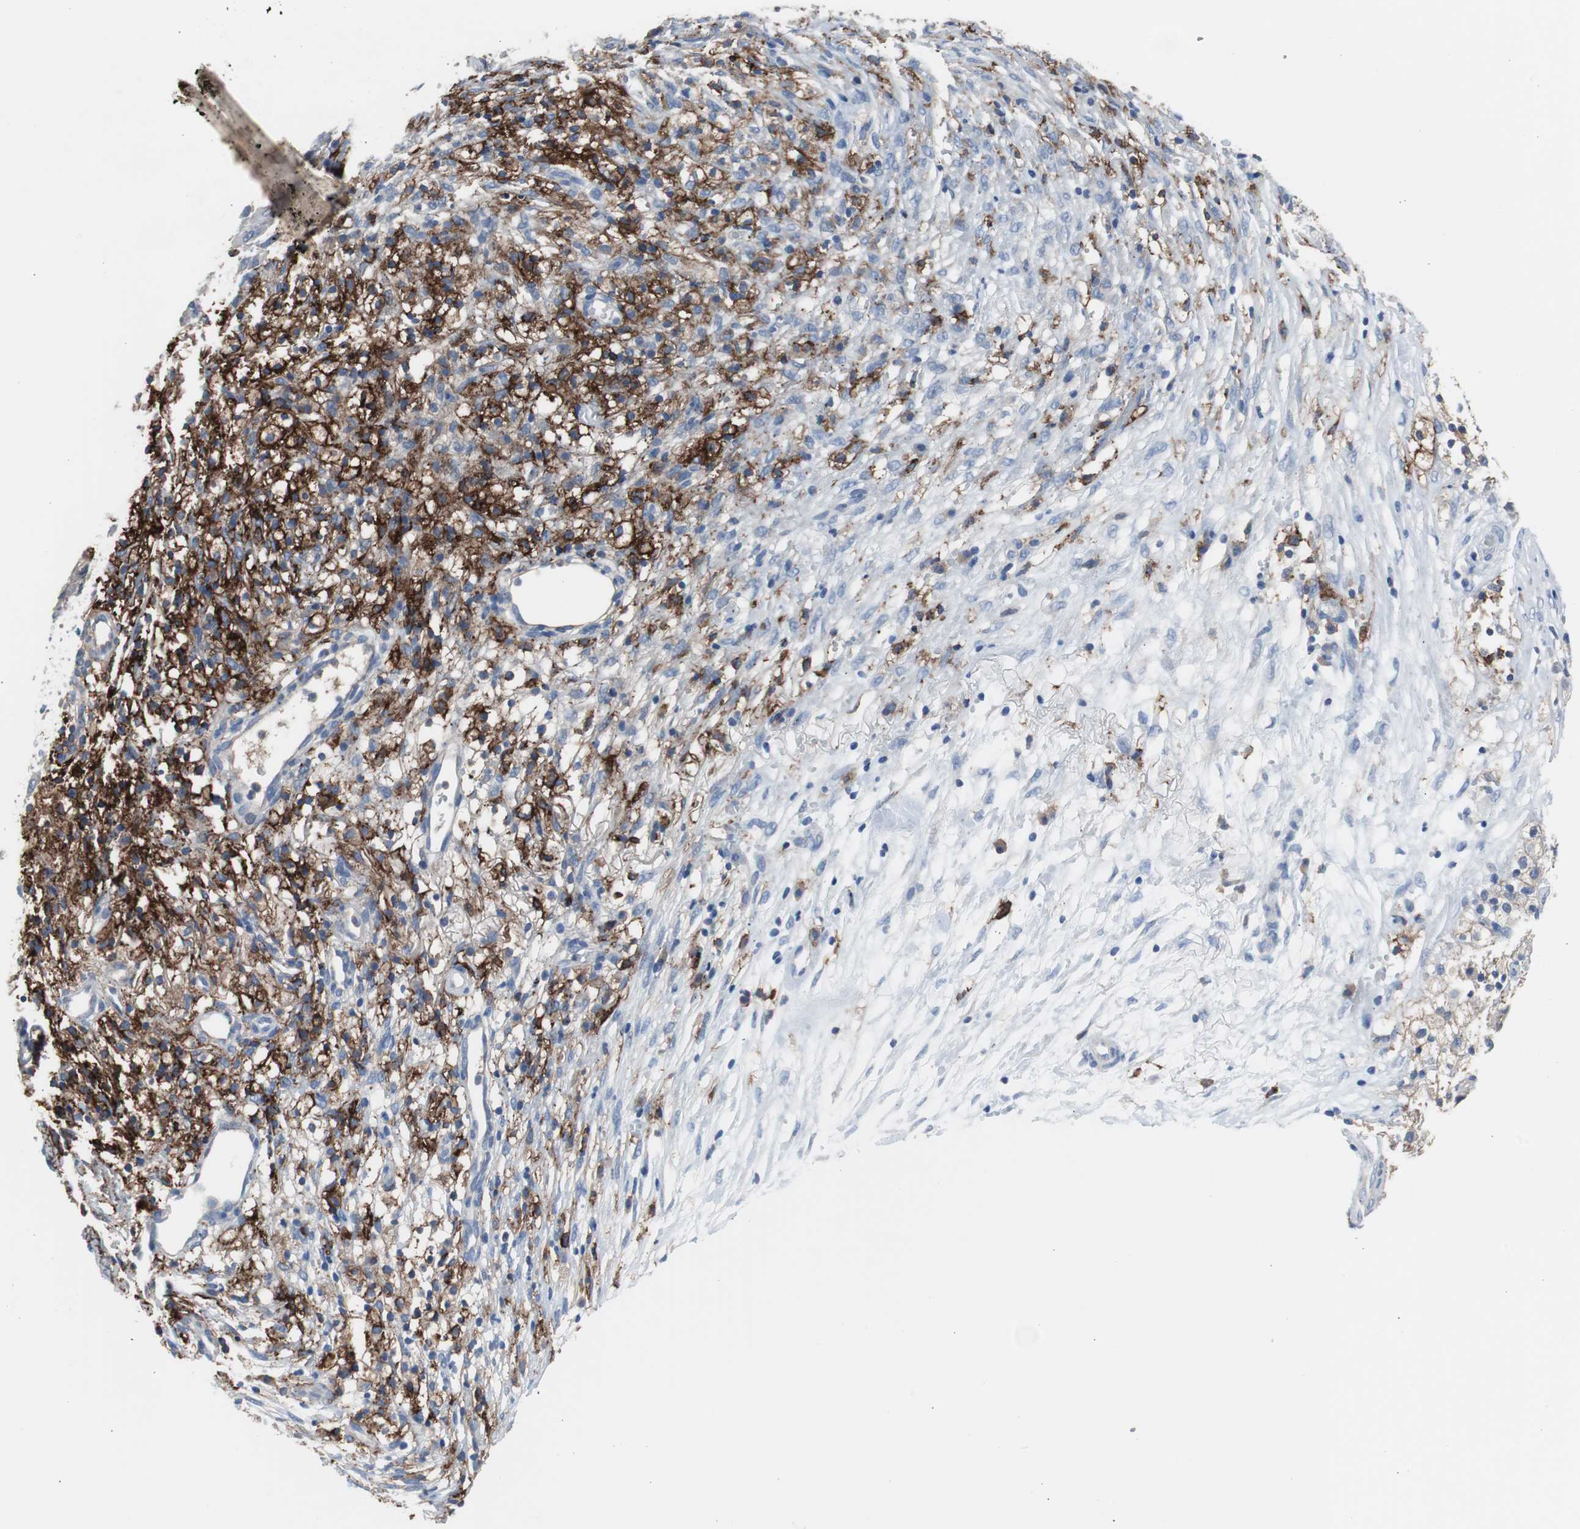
{"staining": {"intensity": "negative", "quantity": "none", "location": "none"}, "tissue": "ovarian cancer", "cell_type": "Tumor cells", "image_type": "cancer", "snomed": [{"axis": "morphology", "description": "Carcinoma, endometroid"}, {"axis": "topography", "description": "Ovary"}], "caption": "An IHC micrograph of ovarian endometroid carcinoma is shown. There is no staining in tumor cells of ovarian endometroid carcinoma. (DAB (3,3'-diaminobenzidine) immunohistochemistry (IHC), high magnification).", "gene": "FCGR2B", "patient": {"sex": "female", "age": 42}}